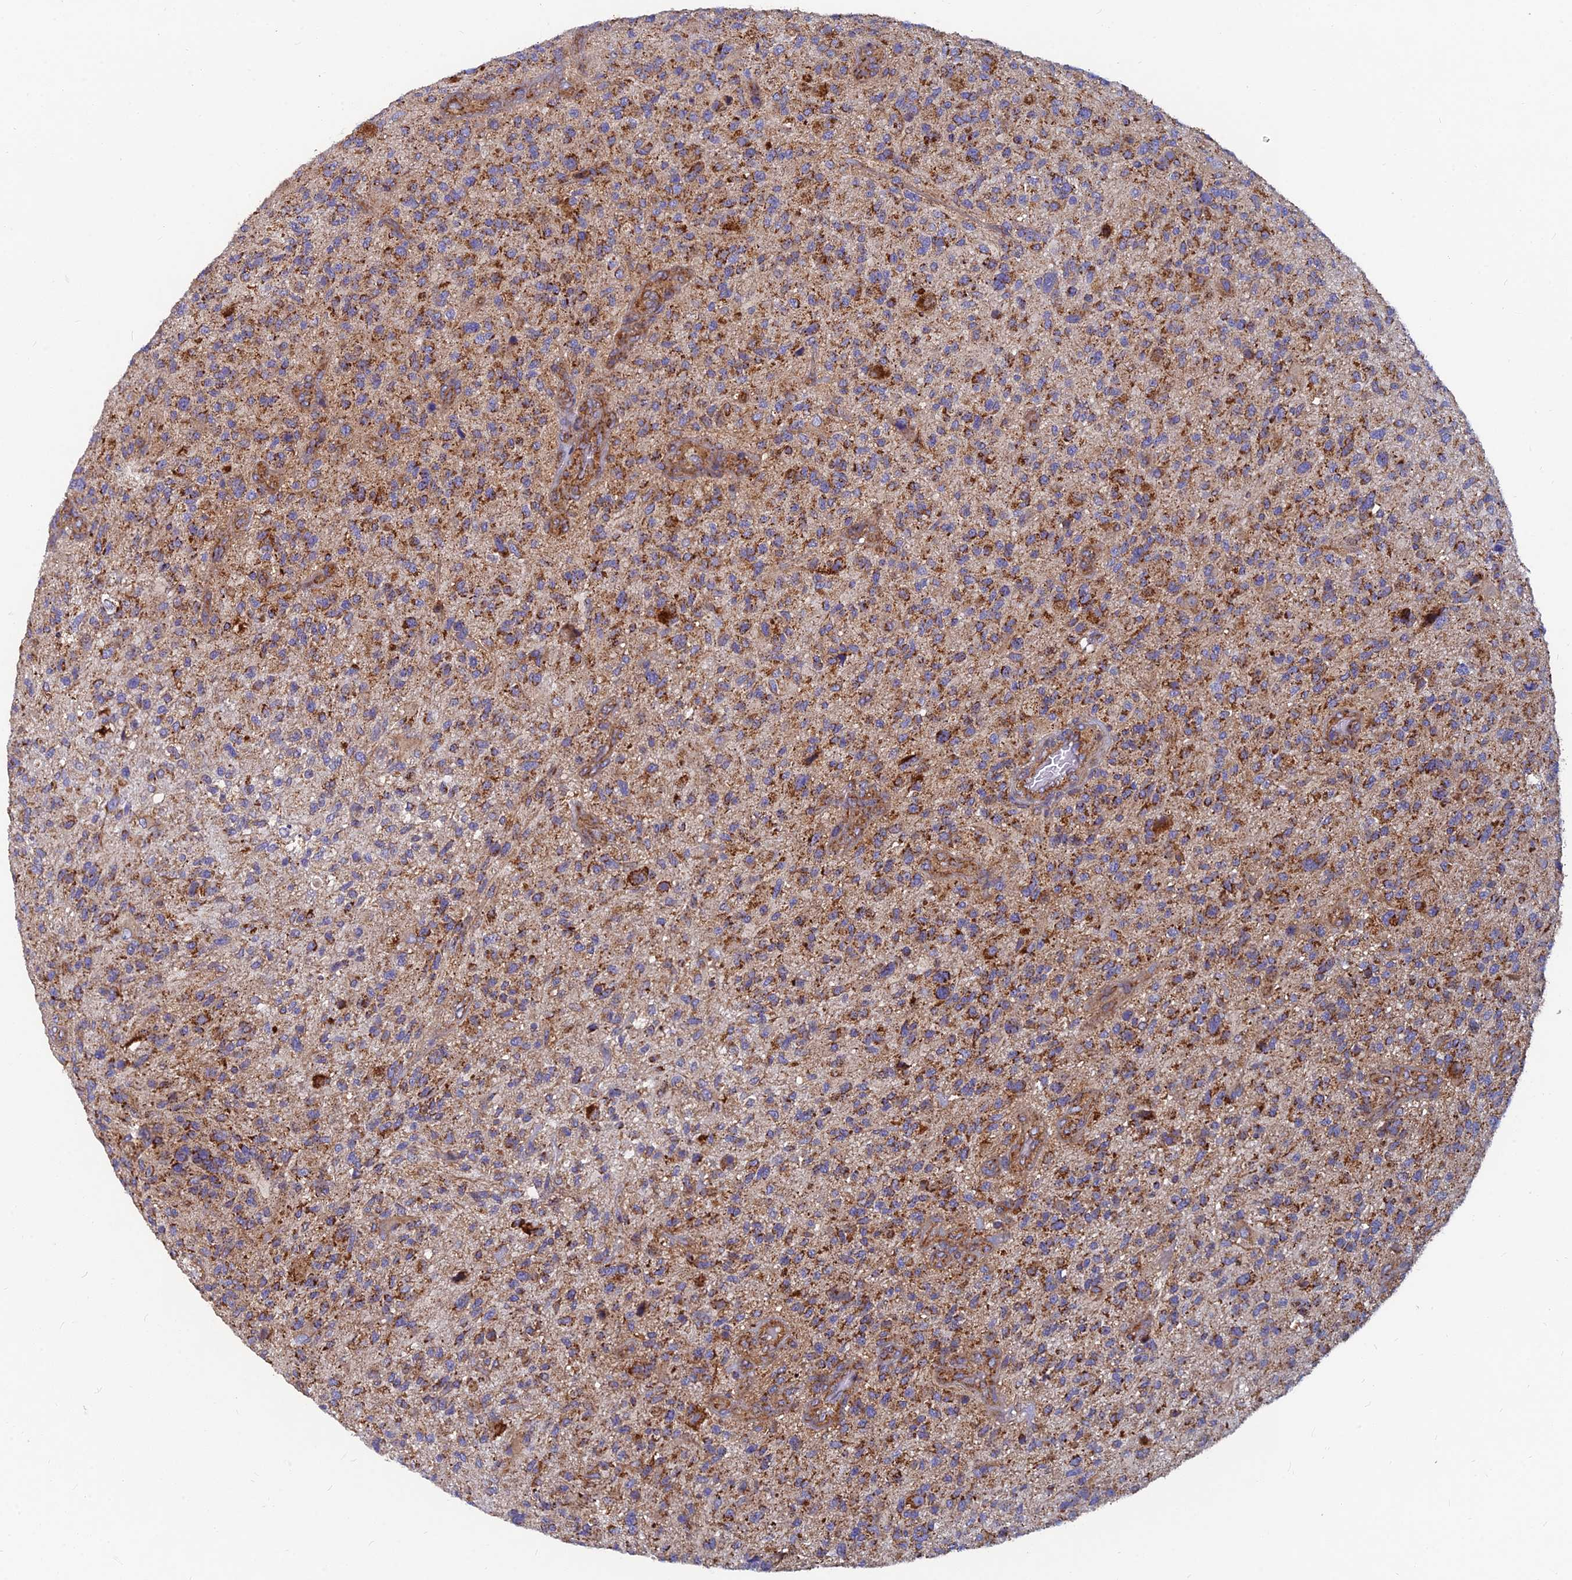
{"staining": {"intensity": "moderate", "quantity": ">75%", "location": "cytoplasmic/membranous"}, "tissue": "glioma", "cell_type": "Tumor cells", "image_type": "cancer", "snomed": [{"axis": "morphology", "description": "Glioma, malignant, High grade"}, {"axis": "topography", "description": "Brain"}], "caption": "High-grade glioma (malignant) was stained to show a protein in brown. There is medium levels of moderate cytoplasmic/membranous positivity in about >75% of tumor cells.", "gene": "MRPS9", "patient": {"sex": "male", "age": 47}}